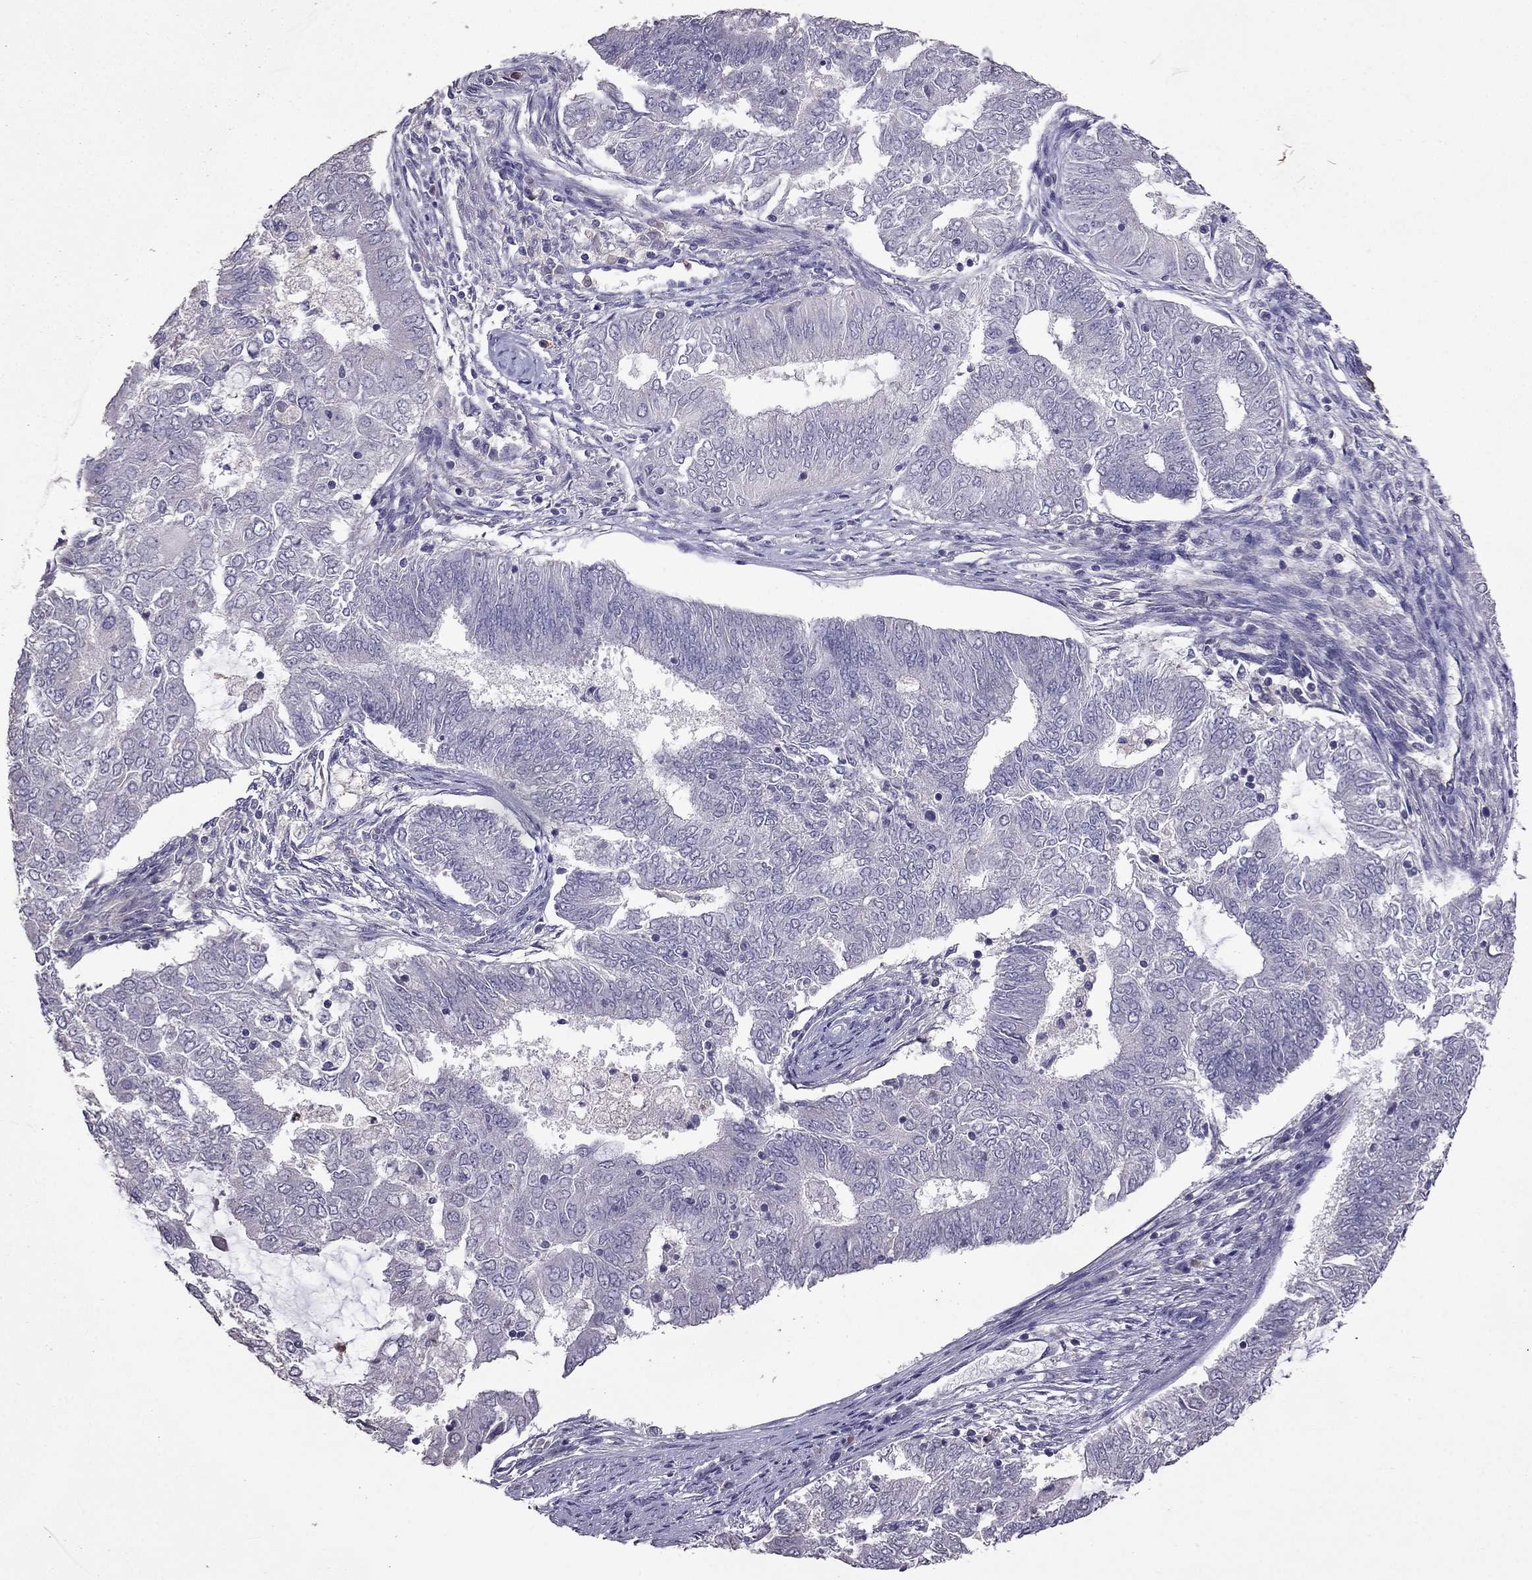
{"staining": {"intensity": "negative", "quantity": "none", "location": "none"}, "tissue": "endometrial cancer", "cell_type": "Tumor cells", "image_type": "cancer", "snomed": [{"axis": "morphology", "description": "Adenocarcinoma, NOS"}, {"axis": "topography", "description": "Endometrium"}], "caption": "Immunohistochemistry of adenocarcinoma (endometrial) displays no staining in tumor cells. (Stains: DAB IHC with hematoxylin counter stain, Microscopy: brightfield microscopy at high magnification).", "gene": "RFLNB", "patient": {"sex": "female", "age": 62}}